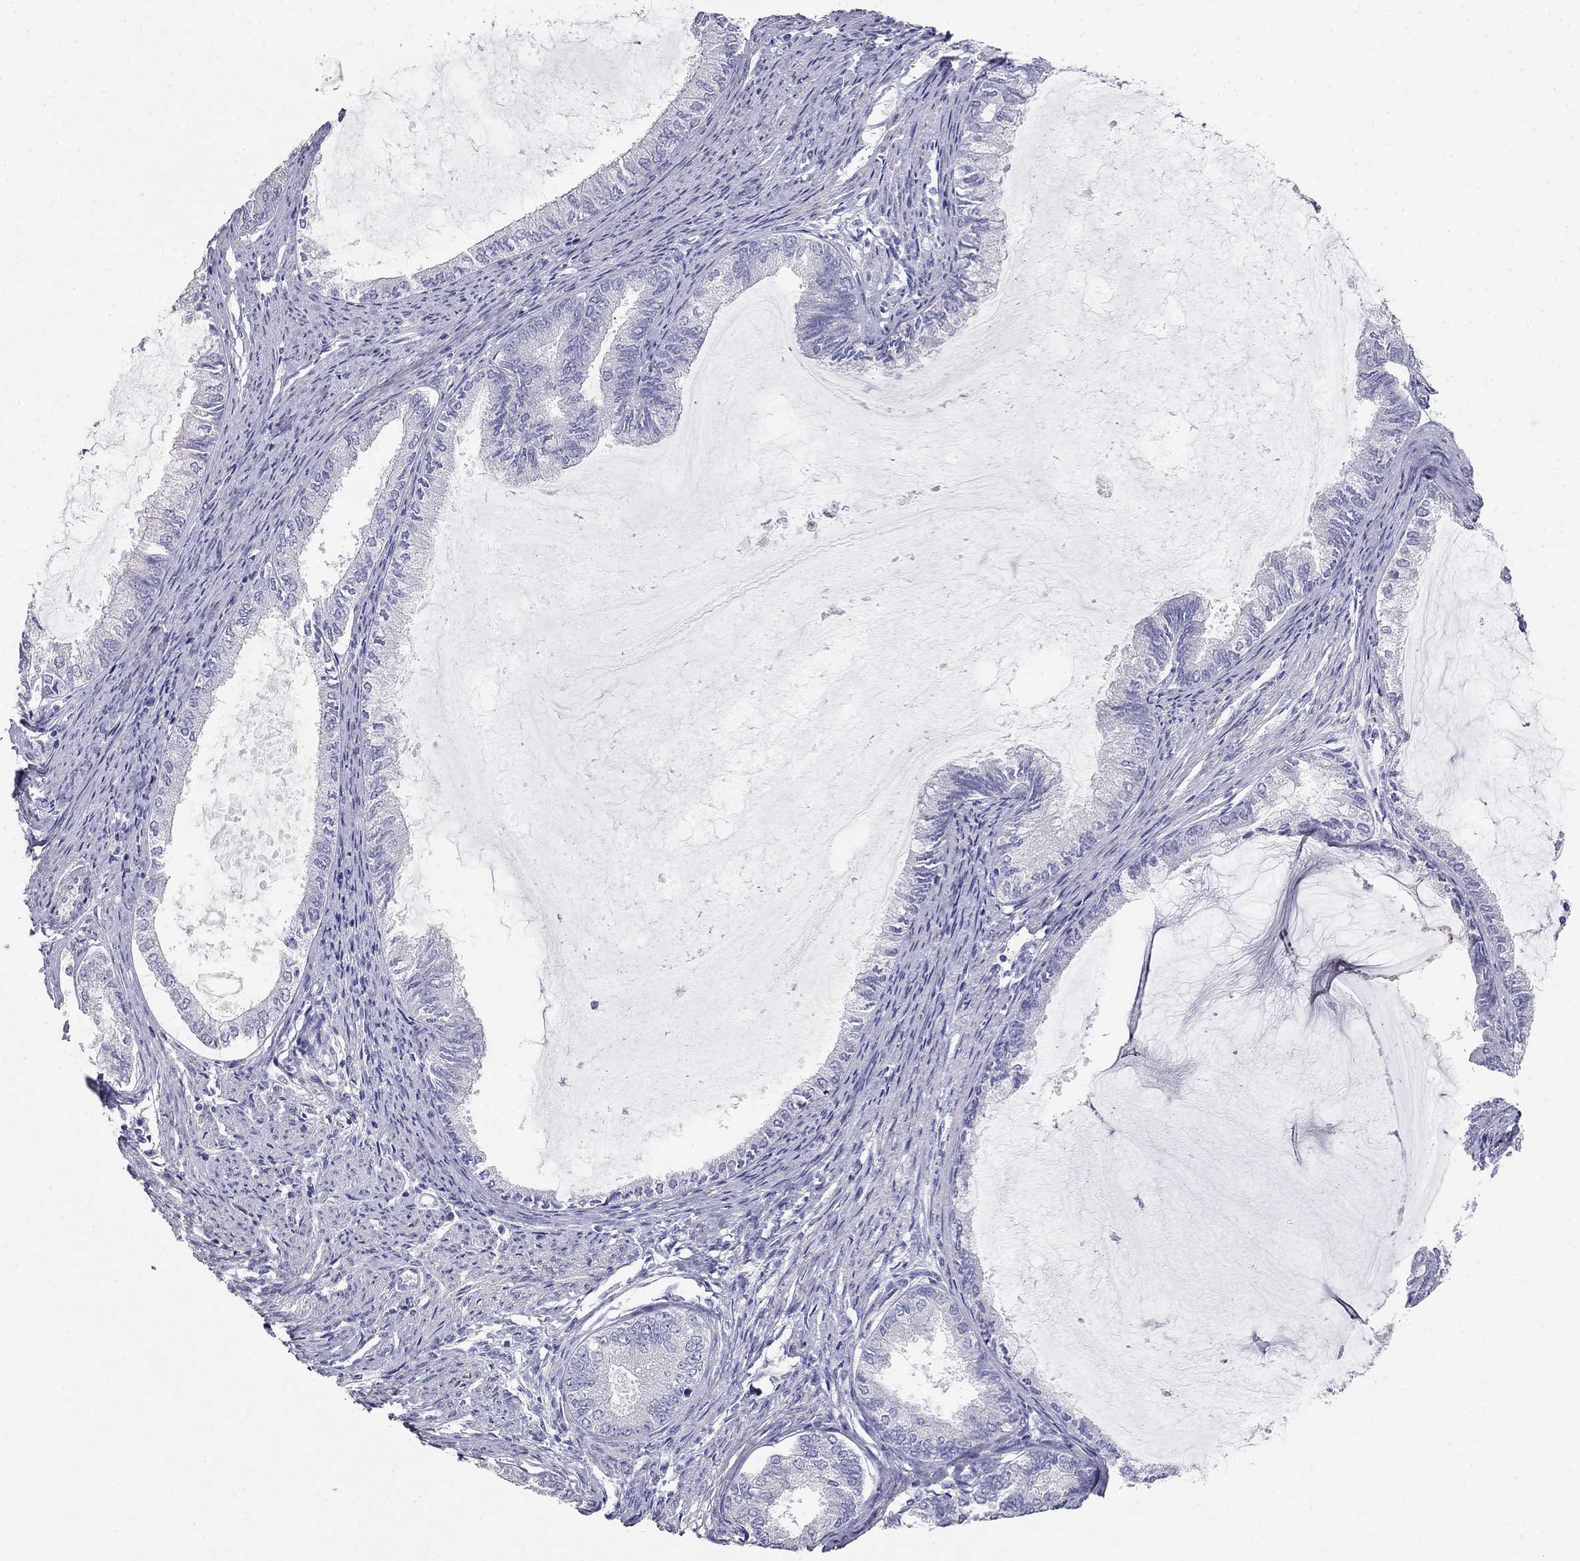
{"staining": {"intensity": "negative", "quantity": "none", "location": "none"}, "tissue": "endometrial cancer", "cell_type": "Tumor cells", "image_type": "cancer", "snomed": [{"axis": "morphology", "description": "Adenocarcinoma, NOS"}, {"axis": "topography", "description": "Endometrium"}], "caption": "The immunohistochemistry (IHC) photomicrograph has no significant staining in tumor cells of adenocarcinoma (endometrial) tissue.", "gene": "LY6H", "patient": {"sex": "female", "age": 86}}